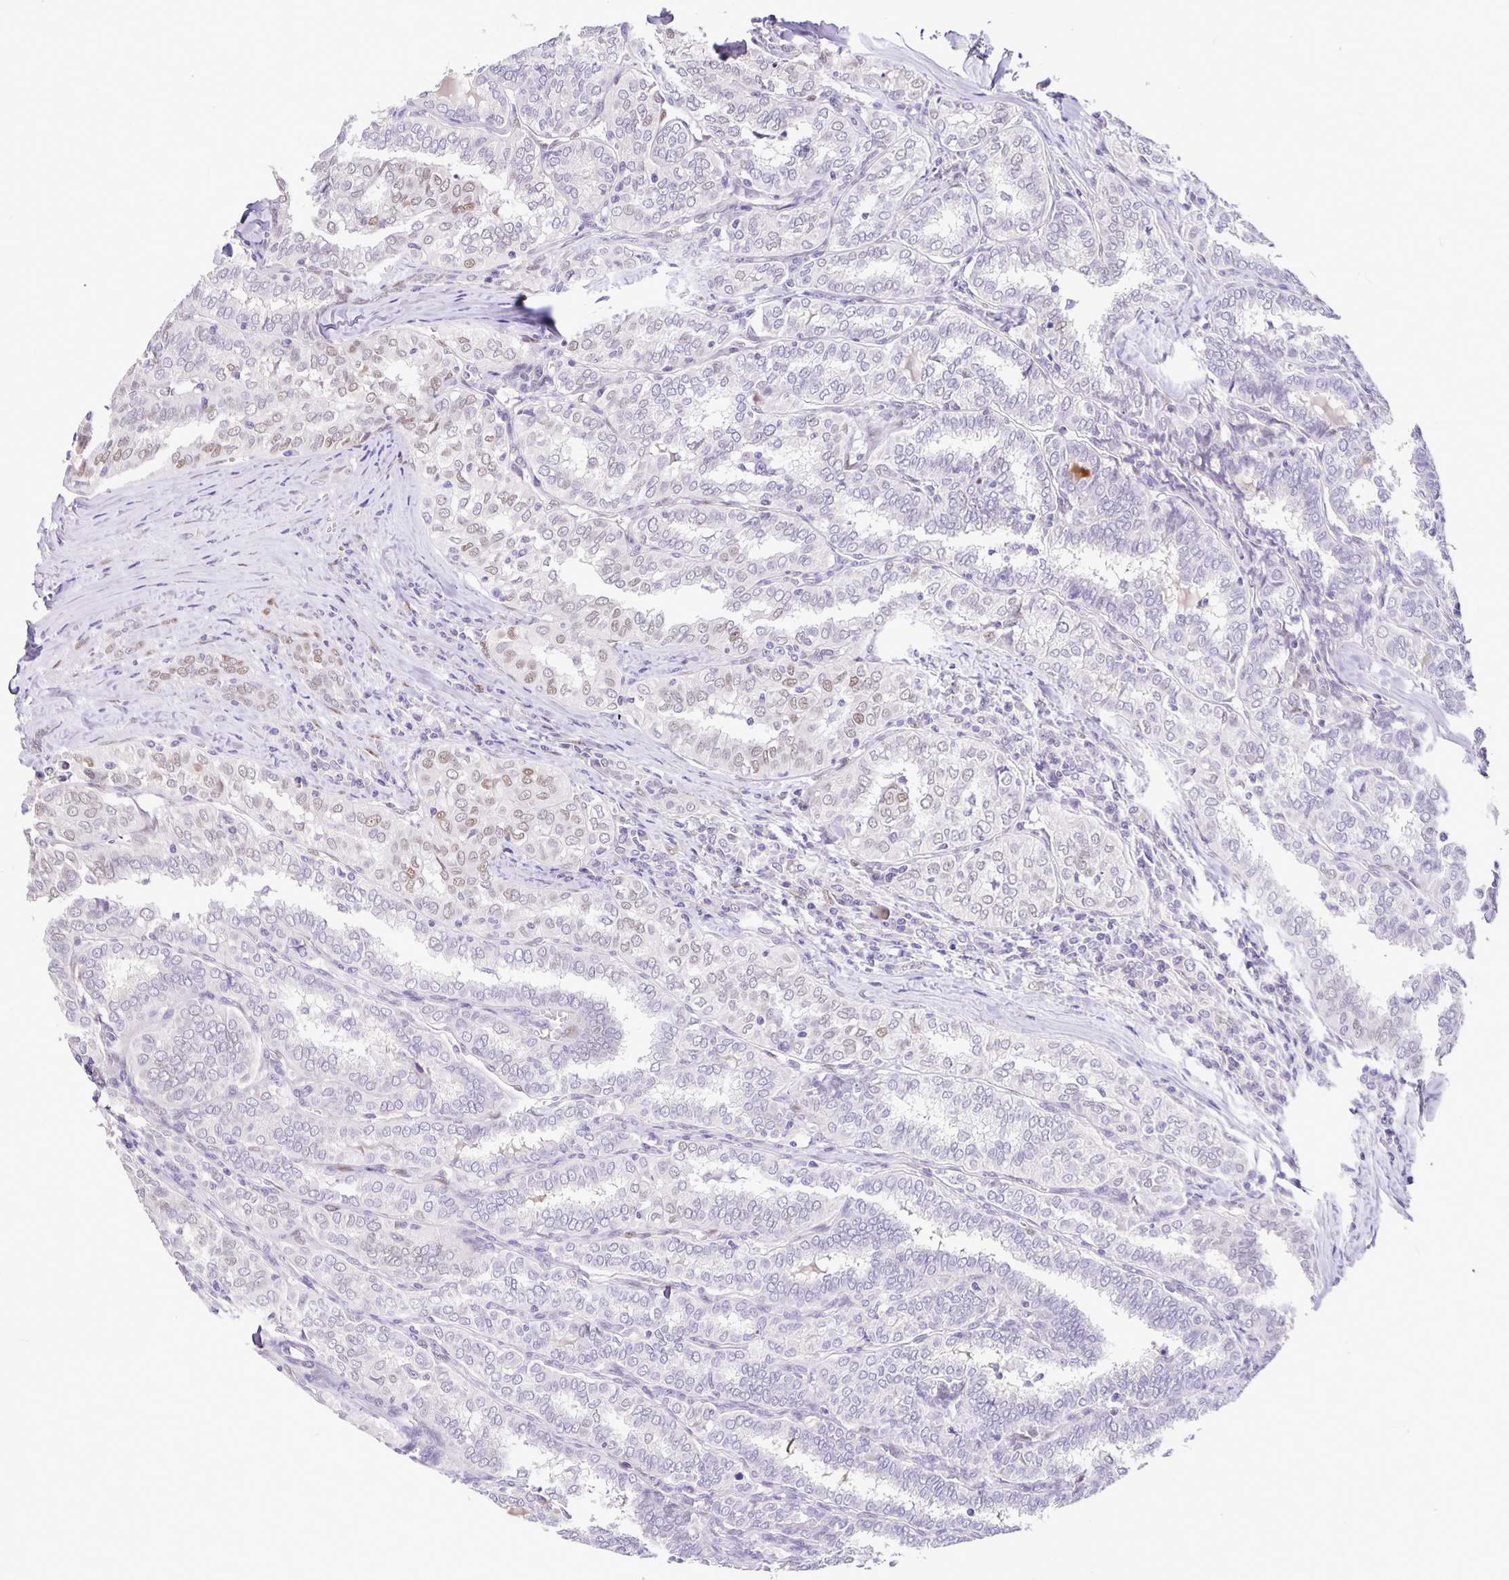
{"staining": {"intensity": "weak", "quantity": "<25%", "location": "nuclear"}, "tissue": "thyroid cancer", "cell_type": "Tumor cells", "image_type": "cancer", "snomed": [{"axis": "morphology", "description": "Papillary adenocarcinoma, NOS"}, {"axis": "topography", "description": "Thyroid gland"}], "caption": "Tumor cells are negative for brown protein staining in papillary adenocarcinoma (thyroid).", "gene": "FOSL2", "patient": {"sex": "female", "age": 30}}